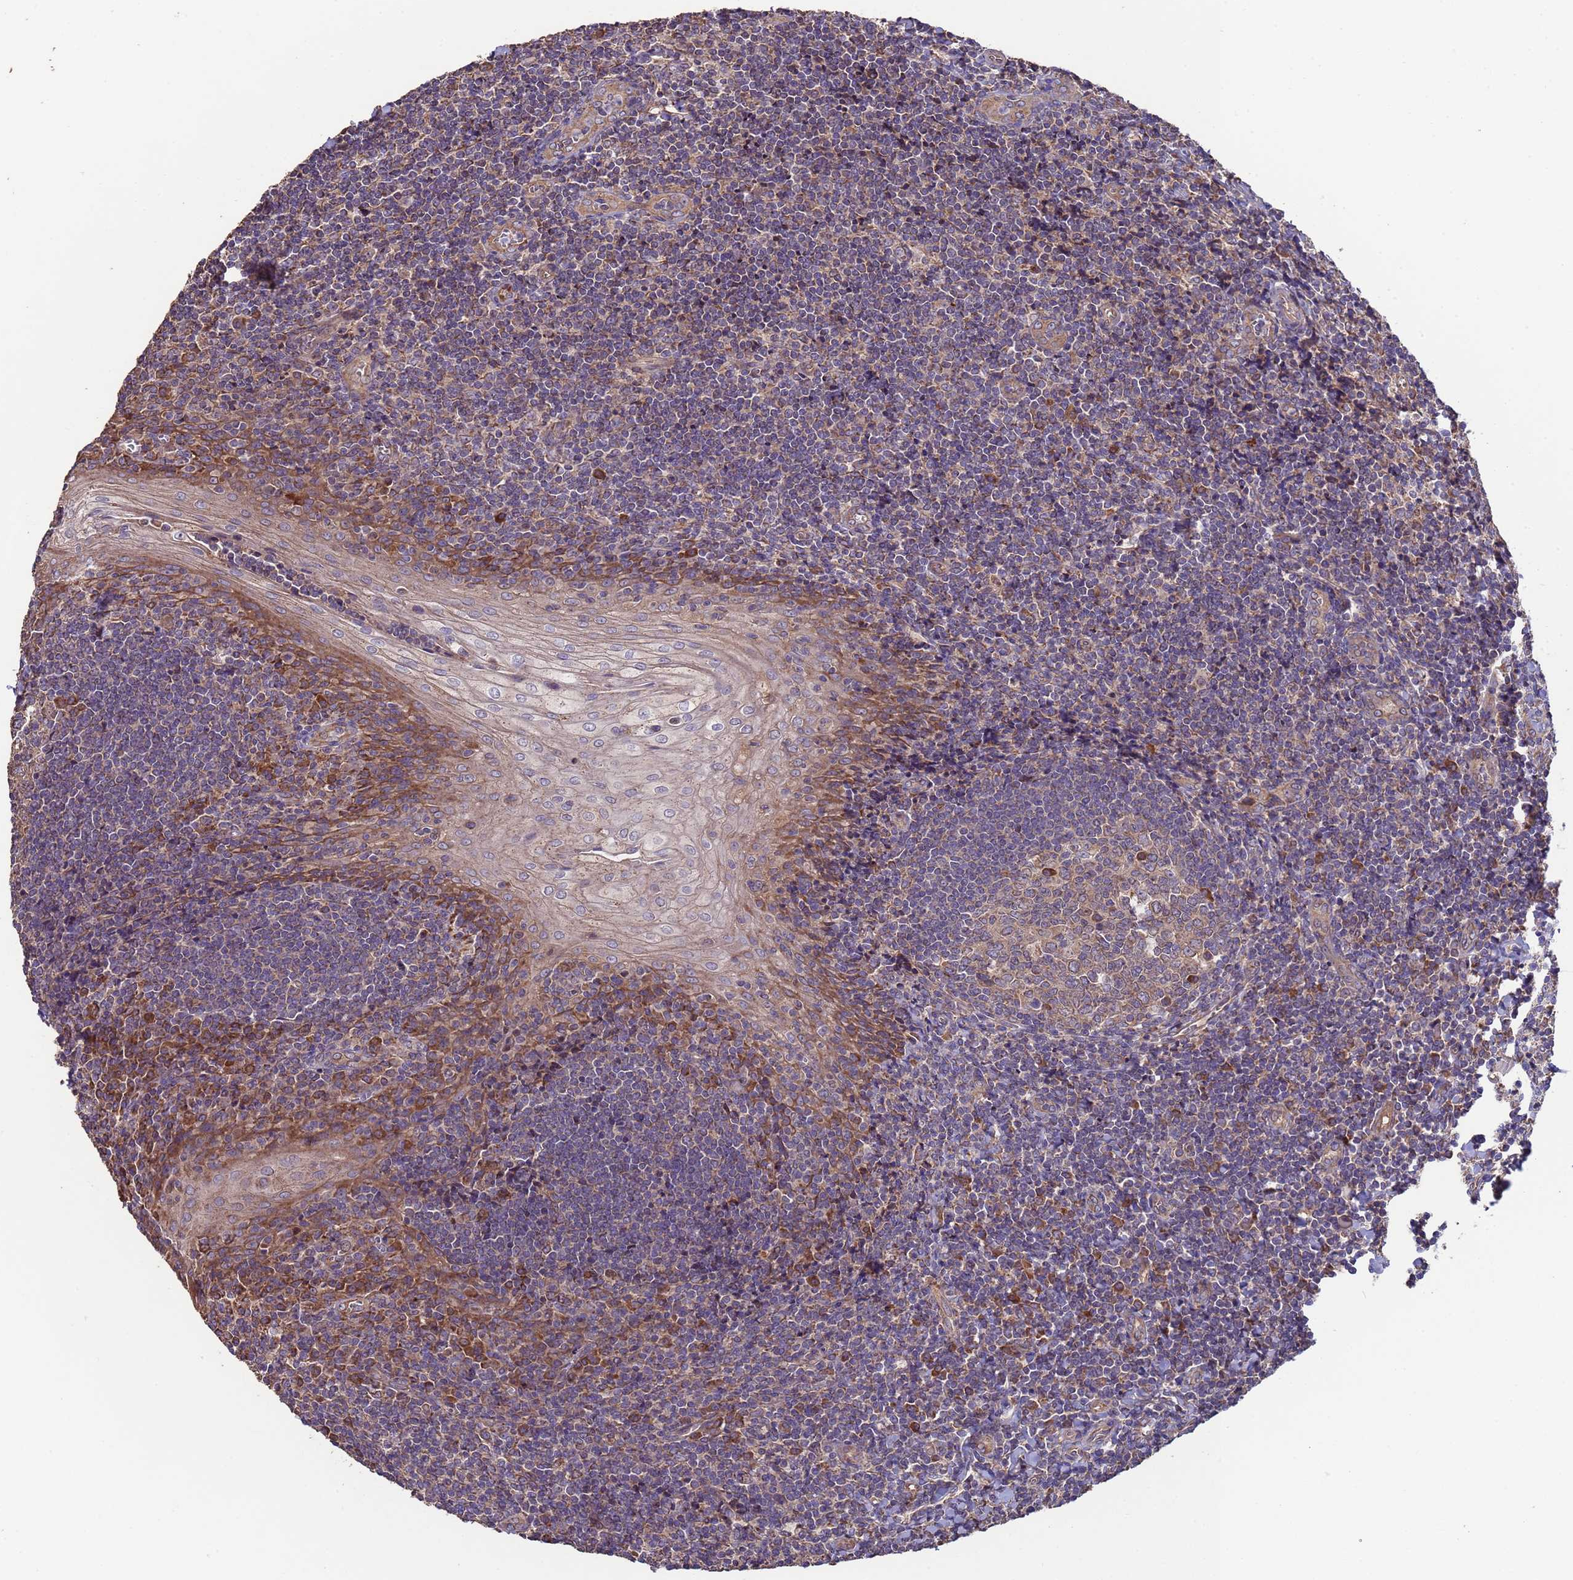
{"staining": {"intensity": "moderate", "quantity": "<25%", "location": "cytoplasmic/membranous"}, "tissue": "tonsil", "cell_type": "Germinal center cells", "image_type": "normal", "snomed": [{"axis": "morphology", "description": "Normal tissue, NOS"}, {"axis": "topography", "description": "Tonsil"}], "caption": "Moderate cytoplasmic/membranous protein staining is appreciated in approximately <25% of germinal center cells in tonsil. The protein is stained brown, and the nuclei are stained in blue (DAB IHC with brightfield microscopy, high magnification).", "gene": "EEF1AKMT1", "patient": {"sex": "male", "age": 27}}